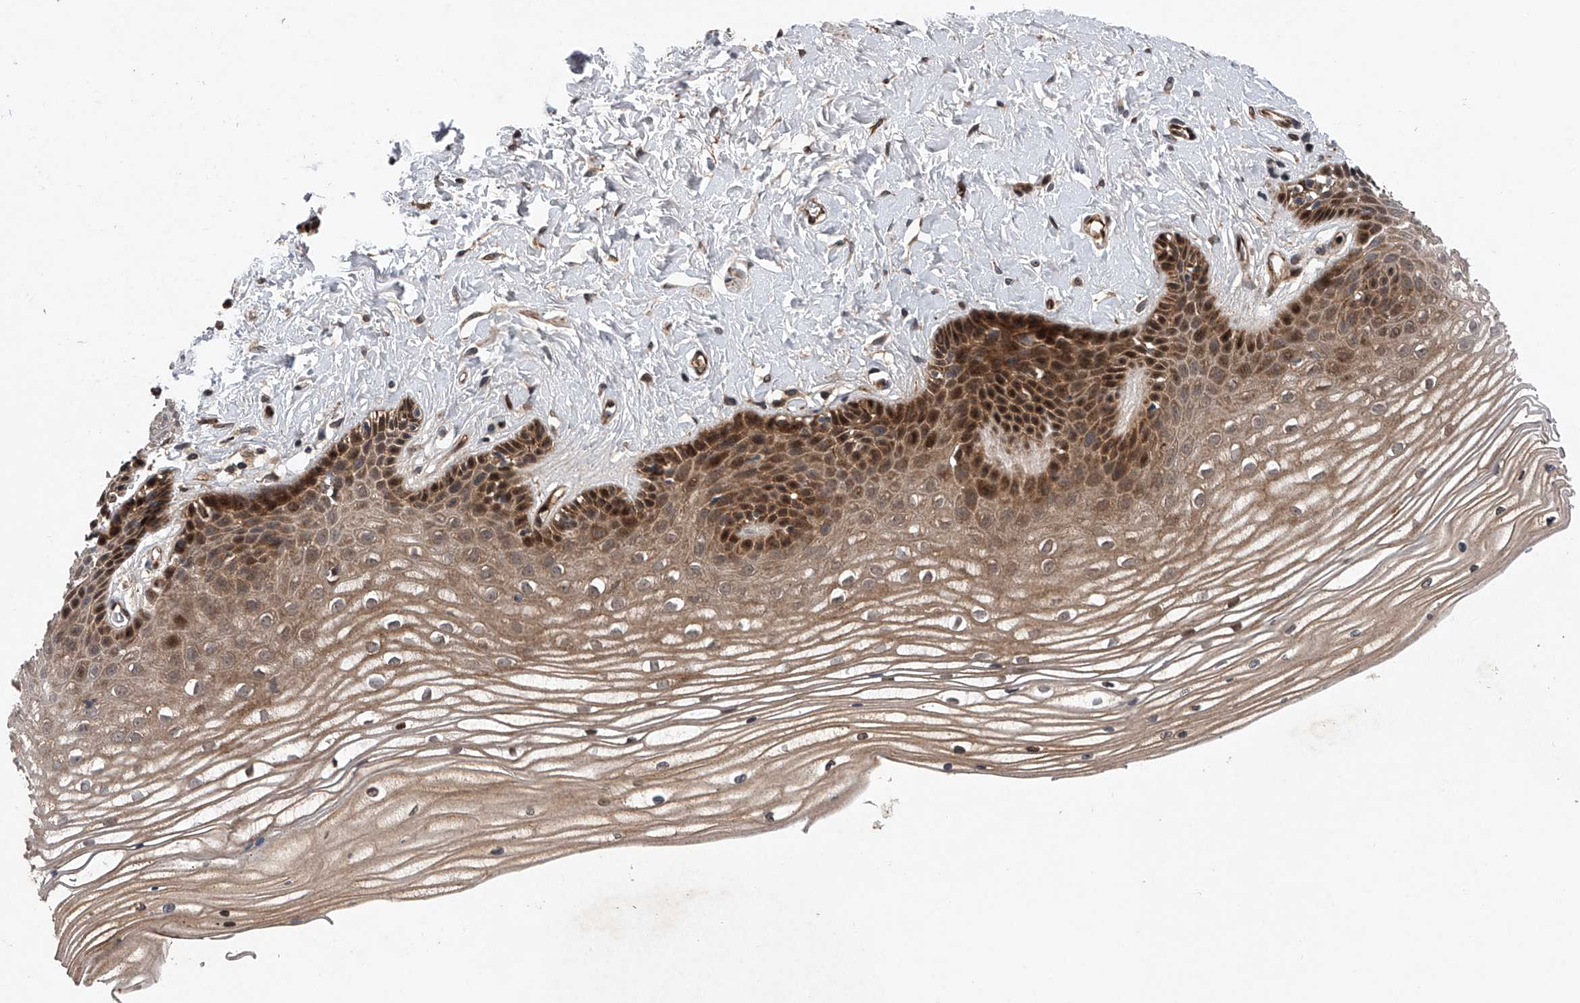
{"staining": {"intensity": "strong", "quantity": ">75%", "location": "cytoplasmic/membranous,nuclear"}, "tissue": "vagina", "cell_type": "Squamous epithelial cells", "image_type": "normal", "snomed": [{"axis": "morphology", "description": "Normal tissue, NOS"}, {"axis": "topography", "description": "Vagina"}, {"axis": "topography", "description": "Cervix"}], "caption": "Protein staining of benign vagina shows strong cytoplasmic/membranous,nuclear staining in about >75% of squamous epithelial cells.", "gene": "MAP3K11", "patient": {"sex": "female", "age": 40}}